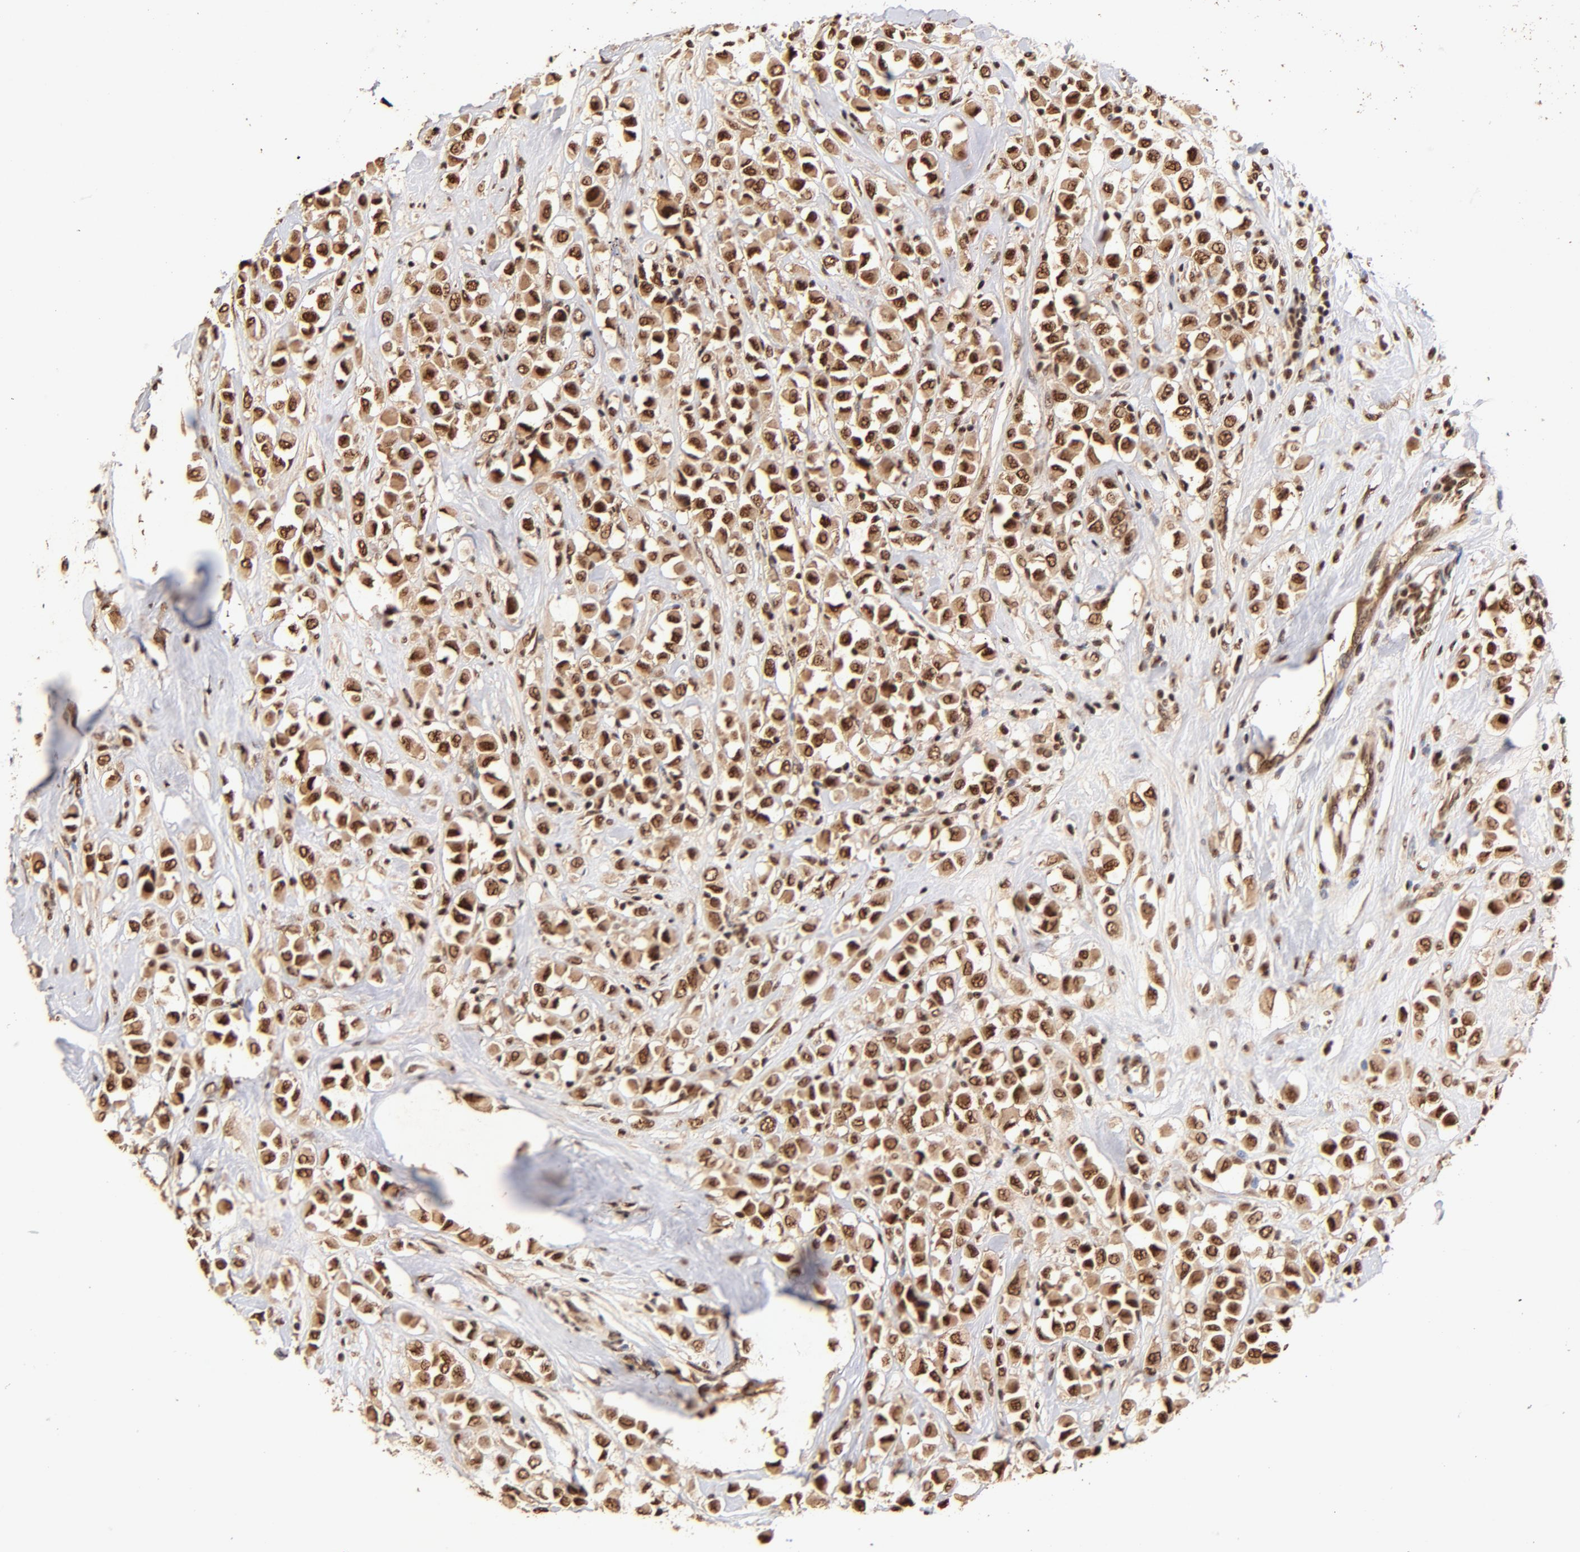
{"staining": {"intensity": "strong", "quantity": ">75%", "location": "cytoplasmic/membranous,nuclear"}, "tissue": "breast cancer", "cell_type": "Tumor cells", "image_type": "cancer", "snomed": [{"axis": "morphology", "description": "Duct carcinoma"}, {"axis": "topography", "description": "Breast"}], "caption": "This micrograph exhibits breast cancer stained with immunohistochemistry to label a protein in brown. The cytoplasmic/membranous and nuclear of tumor cells show strong positivity for the protein. Nuclei are counter-stained blue.", "gene": "MED12", "patient": {"sex": "female", "age": 61}}